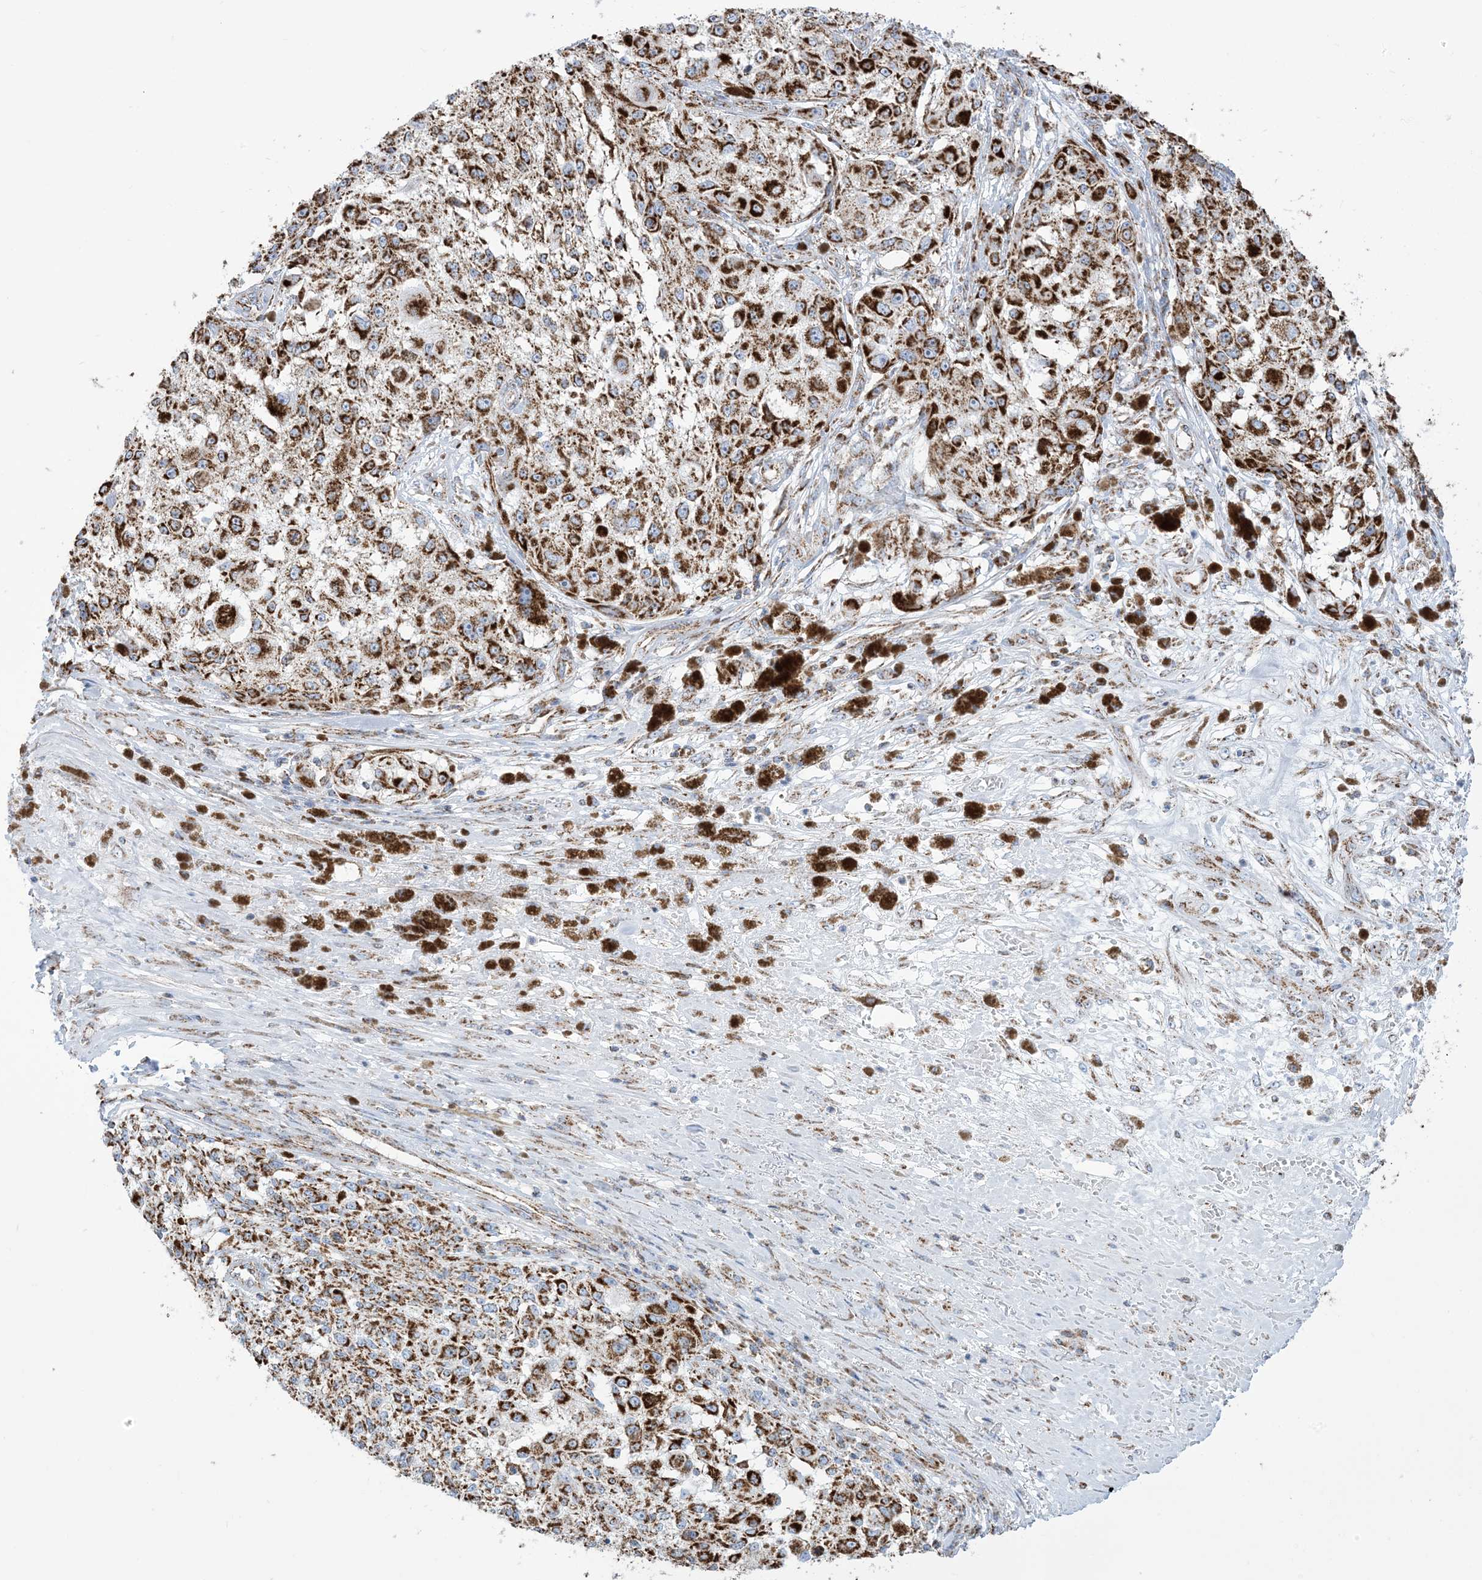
{"staining": {"intensity": "strong", "quantity": ">75%", "location": "cytoplasmic/membranous"}, "tissue": "melanoma", "cell_type": "Tumor cells", "image_type": "cancer", "snomed": [{"axis": "morphology", "description": "Necrosis, NOS"}, {"axis": "morphology", "description": "Malignant melanoma, NOS"}, {"axis": "topography", "description": "Skin"}], "caption": "Melanoma stained for a protein (brown) demonstrates strong cytoplasmic/membranous positive positivity in about >75% of tumor cells.", "gene": "SAMM50", "patient": {"sex": "female", "age": 87}}